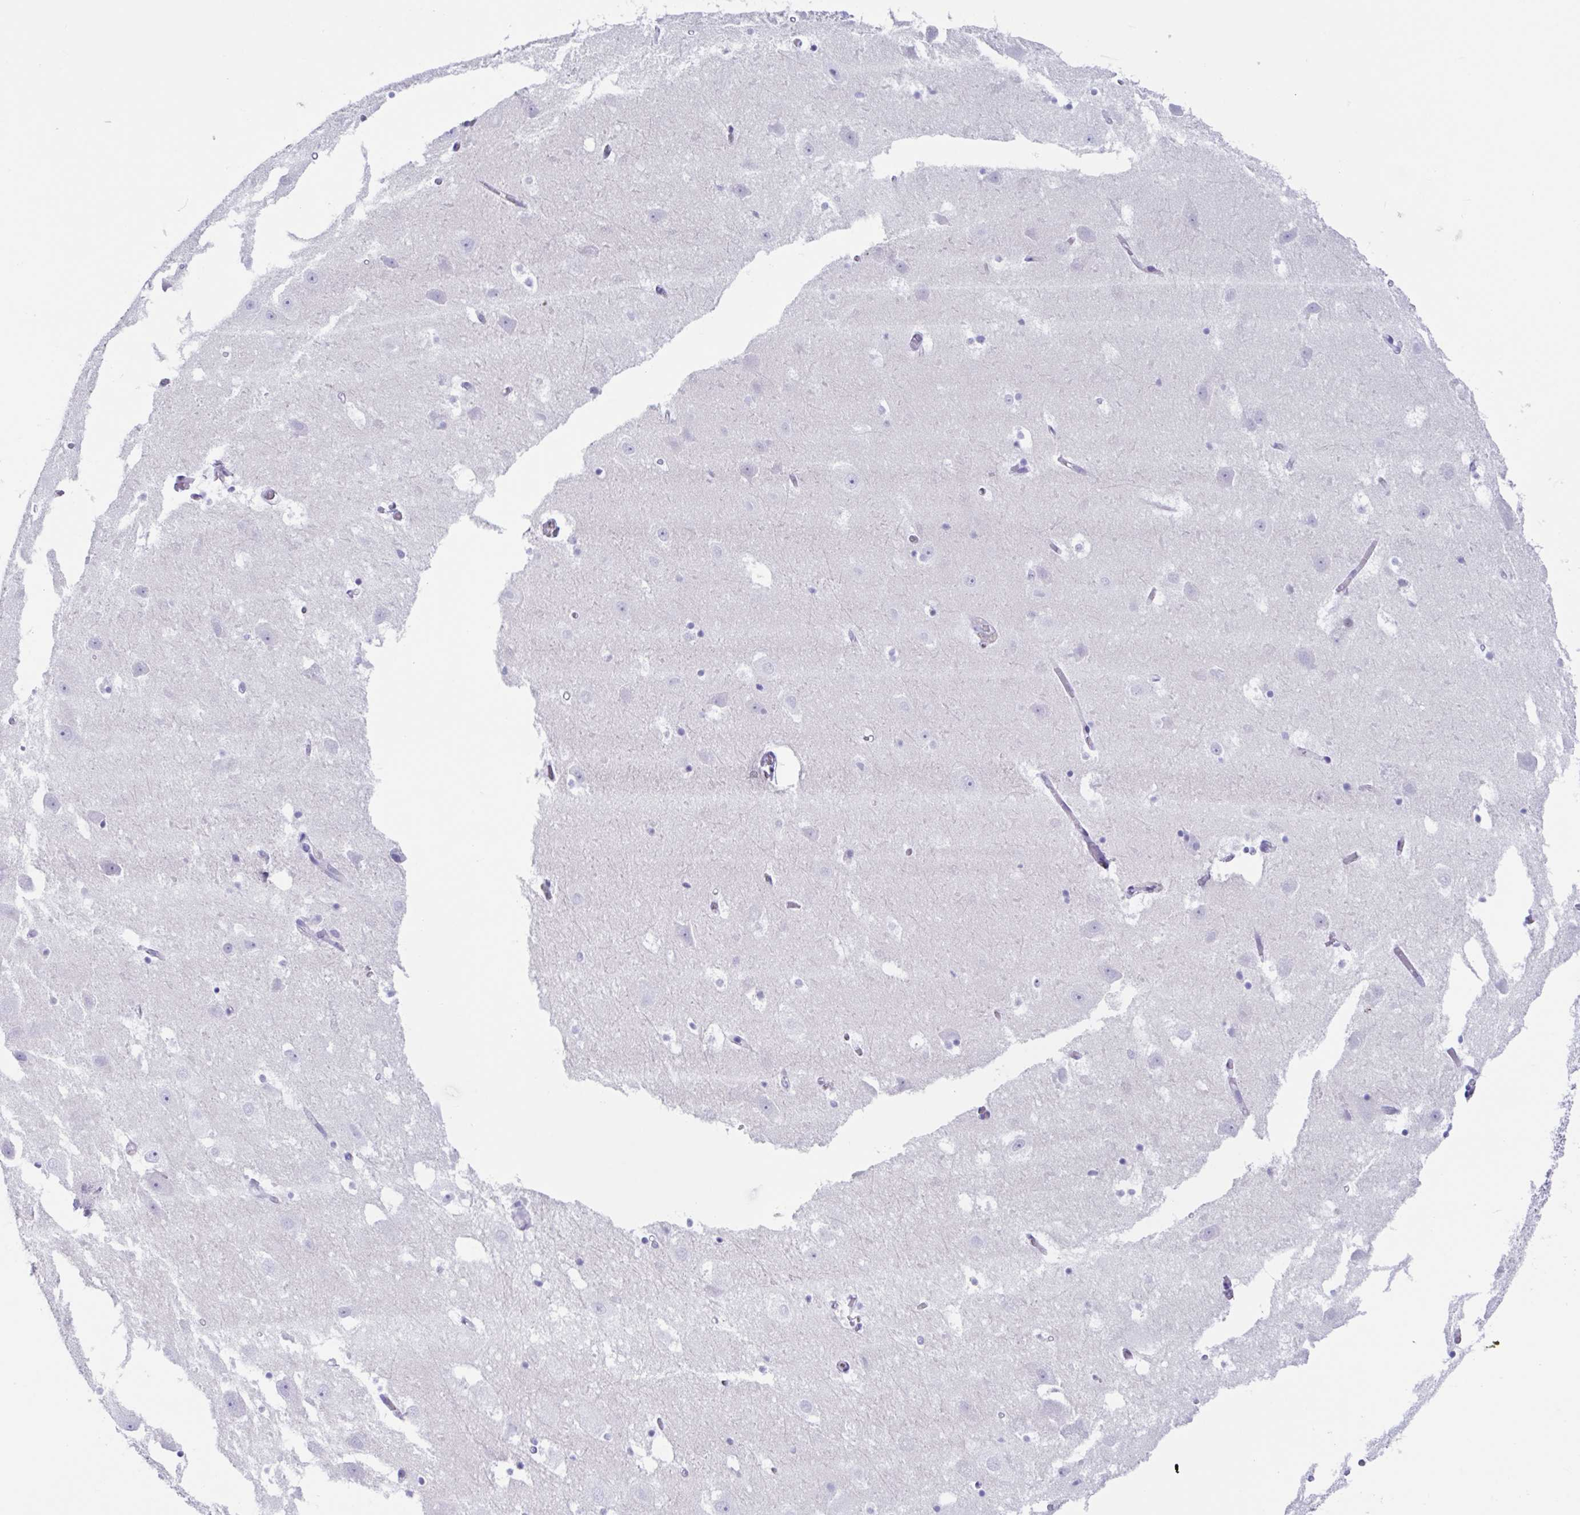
{"staining": {"intensity": "negative", "quantity": "none", "location": "none"}, "tissue": "hippocampus", "cell_type": "Glial cells", "image_type": "normal", "snomed": [{"axis": "morphology", "description": "Normal tissue, NOS"}, {"axis": "topography", "description": "Hippocampus"}], "caption": "Image shows no significant protein positivity in glial cells of benign hippocampus. The staining is performed using DAB brown chromogen with nuclei counter-stained in using hematoxylin.", "gene": "OR6N2", "patient": {"sex": "female", "age": 52}}